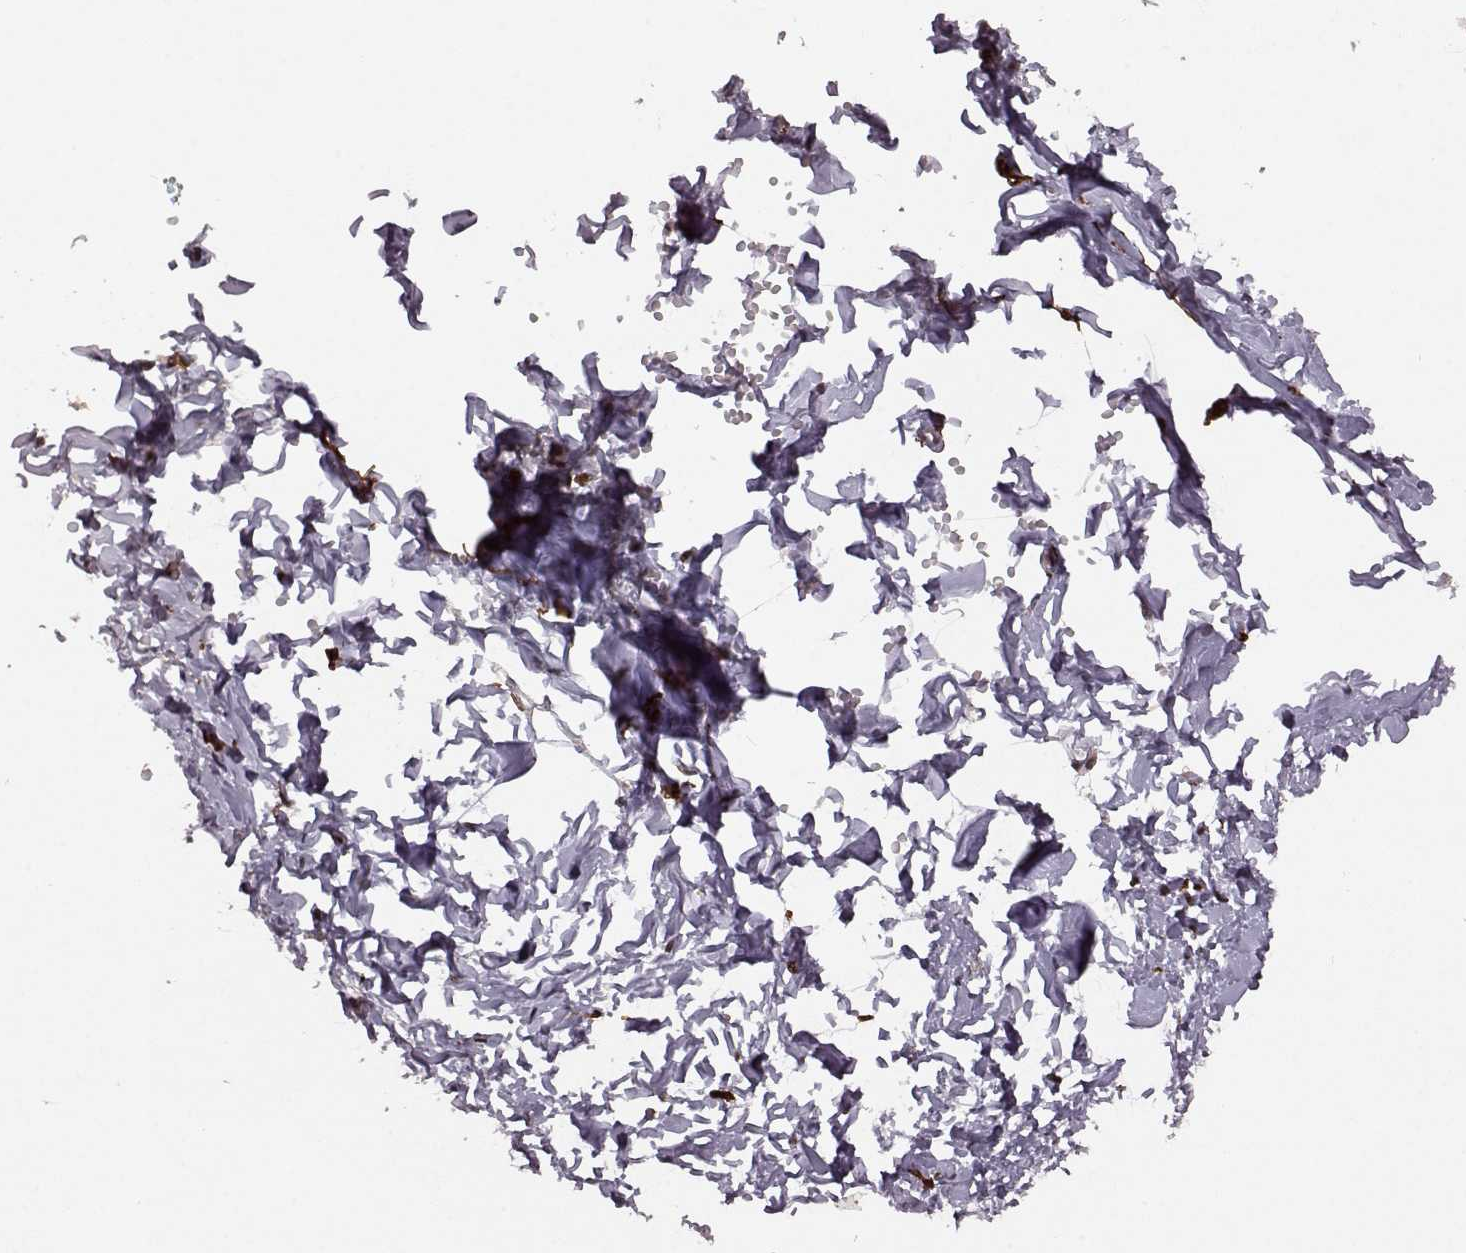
{"staining": {"intensity": "negative", "quantity": "none", "location": "none"}, "tissue": "breast", "cell_type": "Adipocytes", "image_type": "normal", "snomed": [{"axis": "morphology", "description": "Normal tissue, NOS"}, {"axis": "topography", "description": "Breast"}], "caption": "Immunohistochemical staining of unremarkable breast reveals no significant positivity in adipocytes. The staining is performed using DAB (3,3'-diaminobenzidine) brown chromogen with nuclei counter-stained in using hematoxylin.", "gene": "RRAGD", "patient": {"sex": "female", "age": 37}}